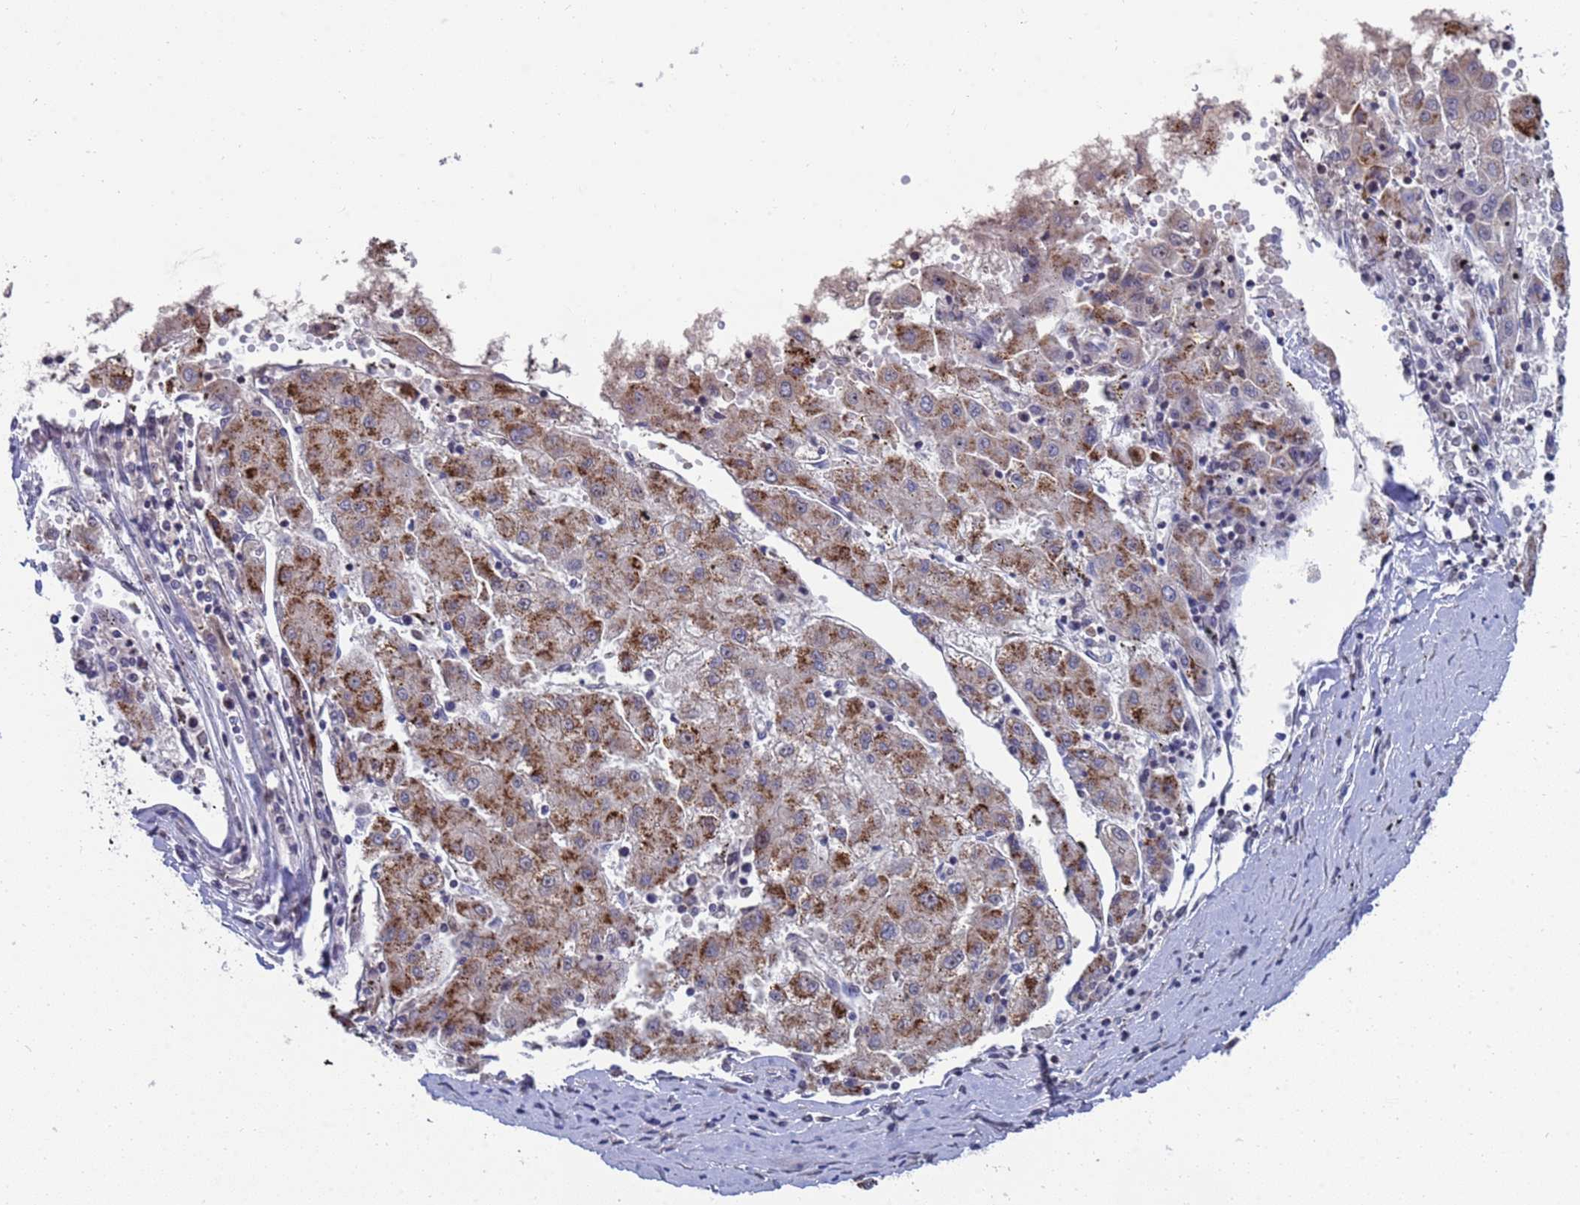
{"staining": {"intensity": "moderate", "quantity": ">75%", "location": "cytoplasmic/membranous"}, "tissue": "liver cancer", "cell_type": "Tumor cells", "image_type": "cancer", "snomed": [{"axis": "morphology", "description": "Carcinoma, Hepatocellular, NOS"}, {"axis": "topography", "description": "Liver"}], "caption": "Protein staining of hepatocellular carcinoma (liver) tissue exhibits moderate cytoplasmic/membranous positivity in approximately >75% of tumor cells.", "gene": "ENOSF1", "patient": {"sex": "male", "age": 72}}